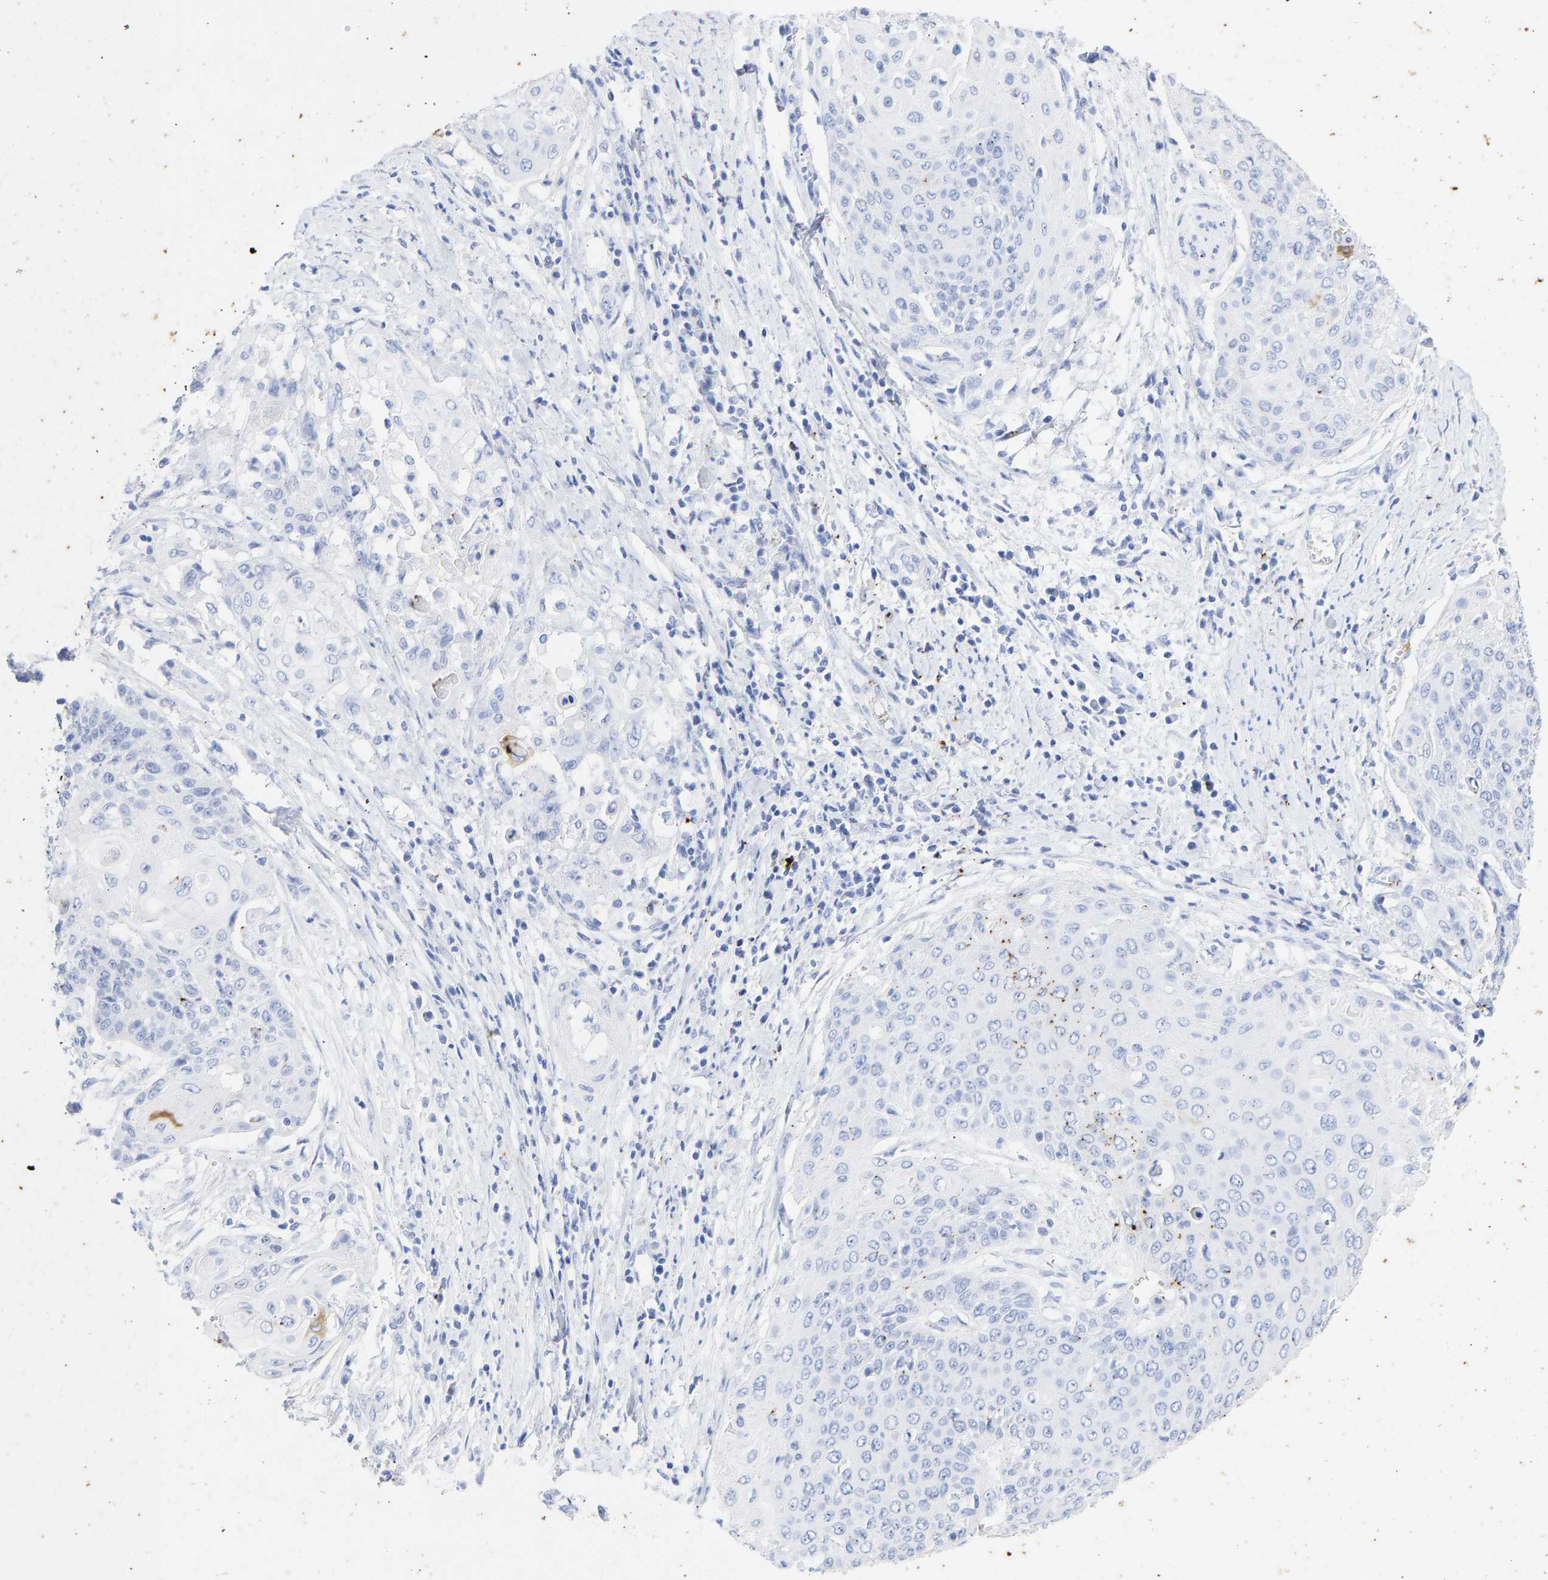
{"staining": {"intensity": "strong", "quantity": "<25%", "location": "cytoplasmic/membranous"}, "tissue": "cervical cancer", "cell_type": "Tumor cells", "image_type": "cancer", "snomed": [{"axis": "morphology", "description": "Squamous cell carcinoma, NOS"}, {"axis": "topography", "description": "Cervix"}], "caption": "Protein expression analysis of human cervical cancer (squamous cell carcinoma) reveals strong cytoplasmic/membranous expression in approximately <25% of tumor cells.", "gene": "KRT1", "patient": {"sex": "female", "age": 39}}